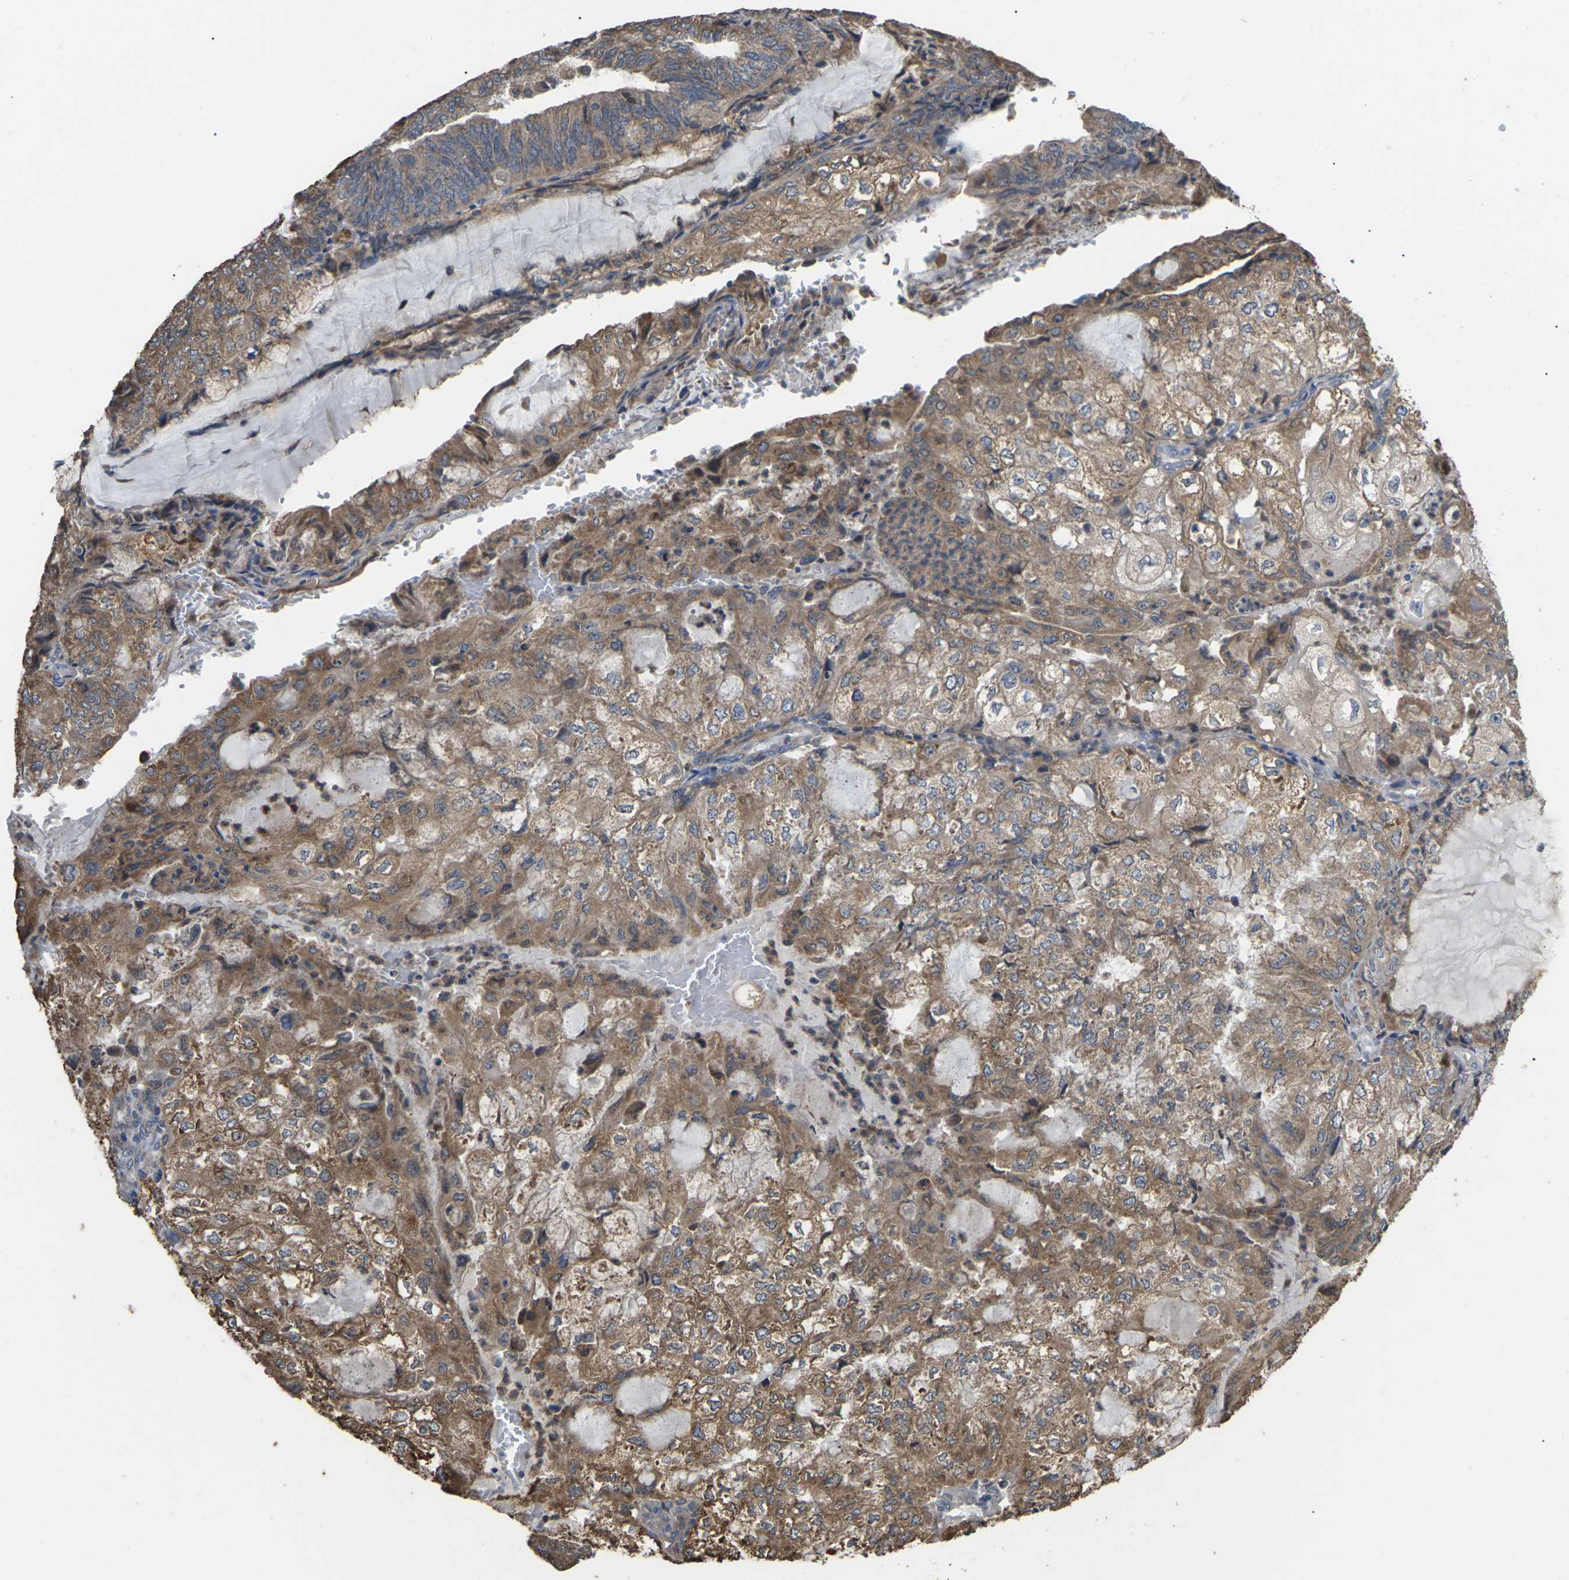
{"staining": {"intensity": "moderate", "quantity": ">75%", "location": "cytoplasmic/membranous"}, "tissue": "endometrial cancer", "cell_type": "Tumor cells", "image_type": "cancer", "snomed": [{"axis": "morphology", "description": "Adenocarcinoma, NOS"}, {"axis": "topography", "description": "Endometrium"}], "caption": "IHC of endometrial cancer (adenocarcinoma) demonstrates medium levels of moderate cytoplasmic/membranous positivity in approximately >75% of tumor cells.", "gene": "TIAM1", "patient": {"sex": "female", "age": 81}}